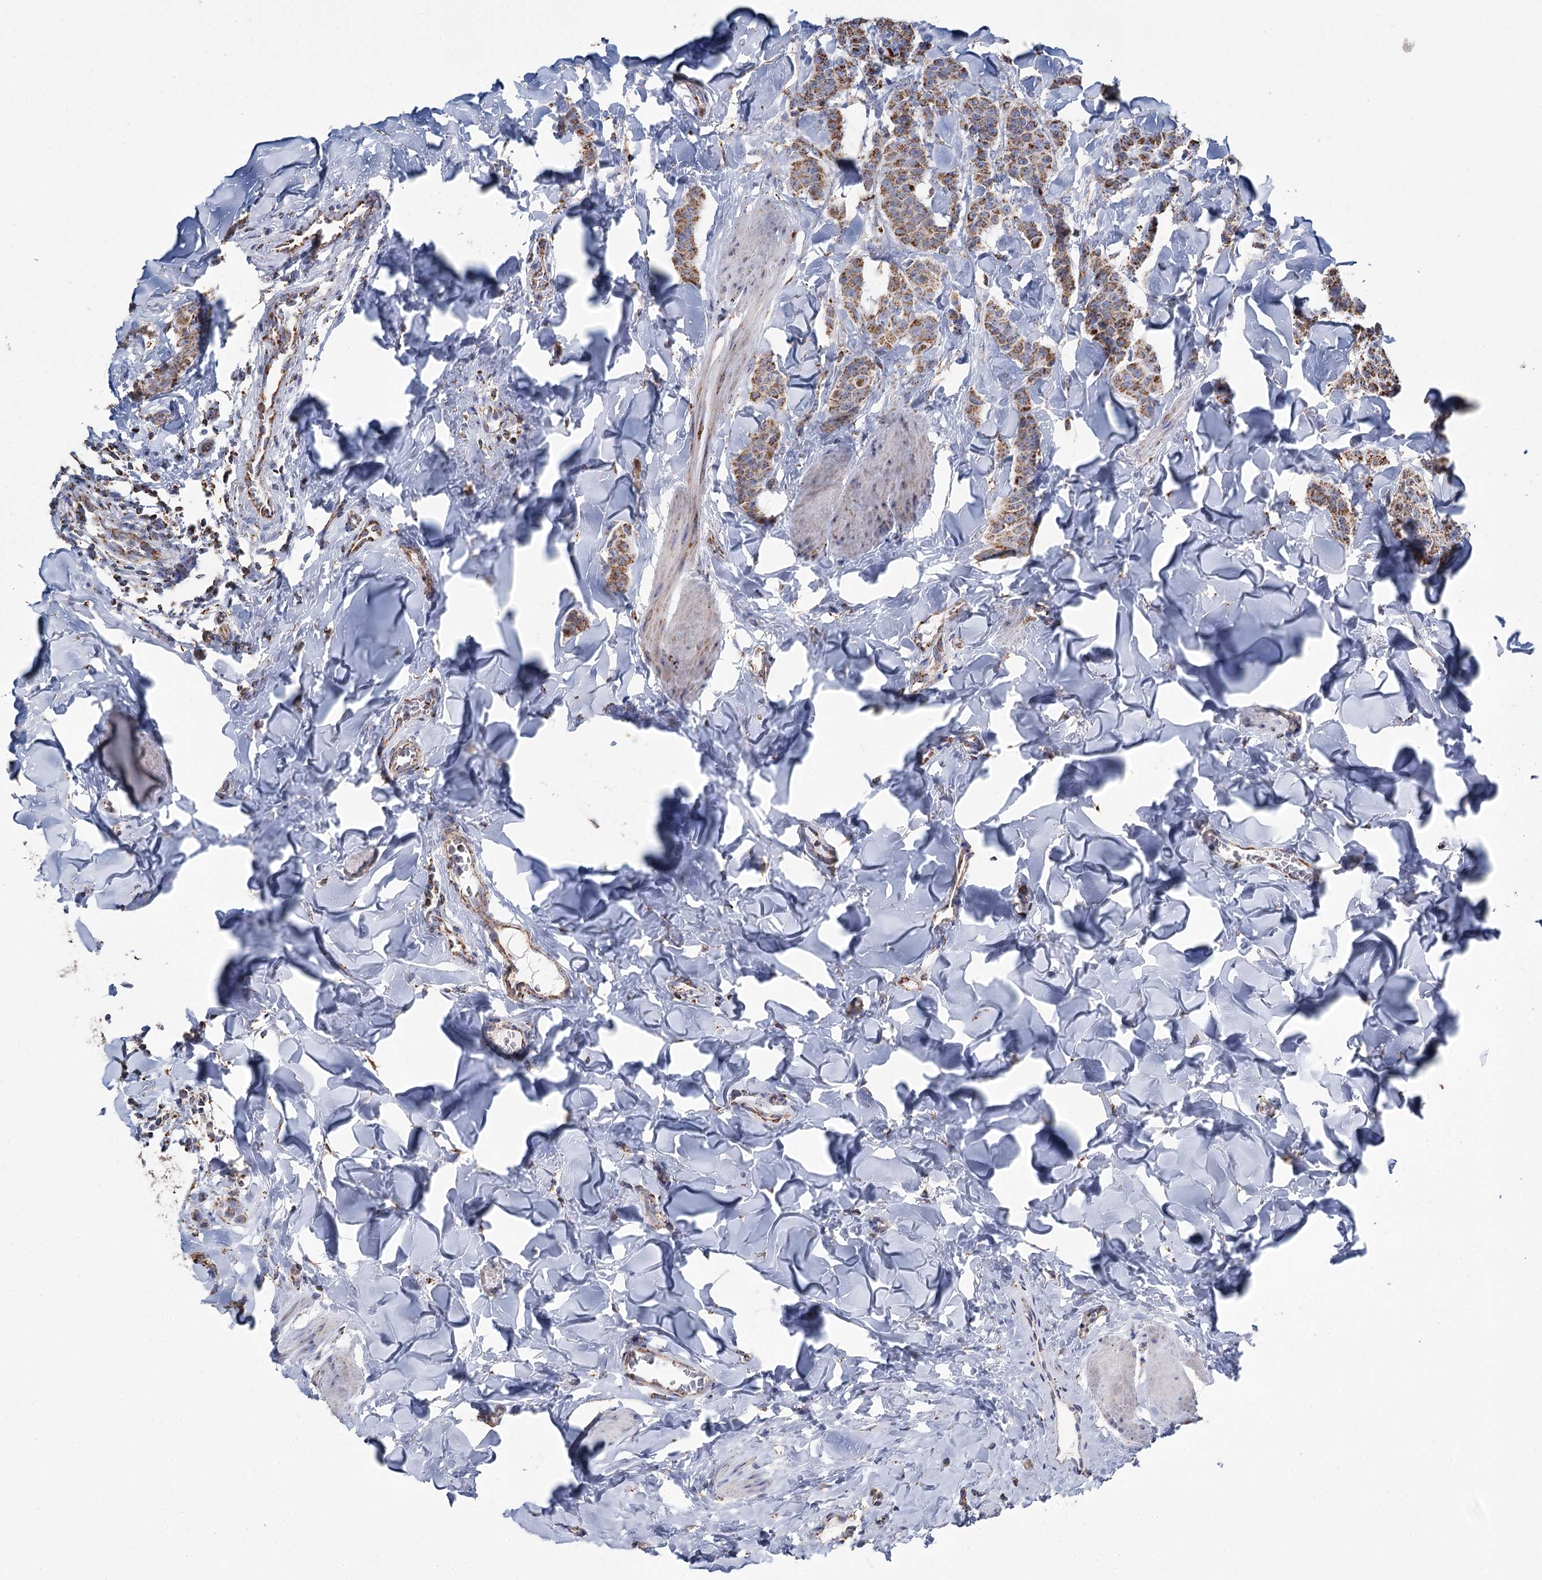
{"staining": {"intensity": "moderate", "quantity": ">75%", "location": "cytoplasmic/membranous"}, "tissue": "breast cancer", "cell_type": "Tumor cells", "image_type": "cancer", "snomed": [{"axis": "morphology", "description": "Duct carcinoma"}, {"axis": "topography", "description": "Breast"}], "caption": "Protein expression analysis of human breast cancer (infiltrating ductal carcinoma) reveals moderate cytoplasmic/membranous staining in approximately >75% of tumor cells.", "gene": "MRPL44", "patient": {"sex": "female", "age": 40}}